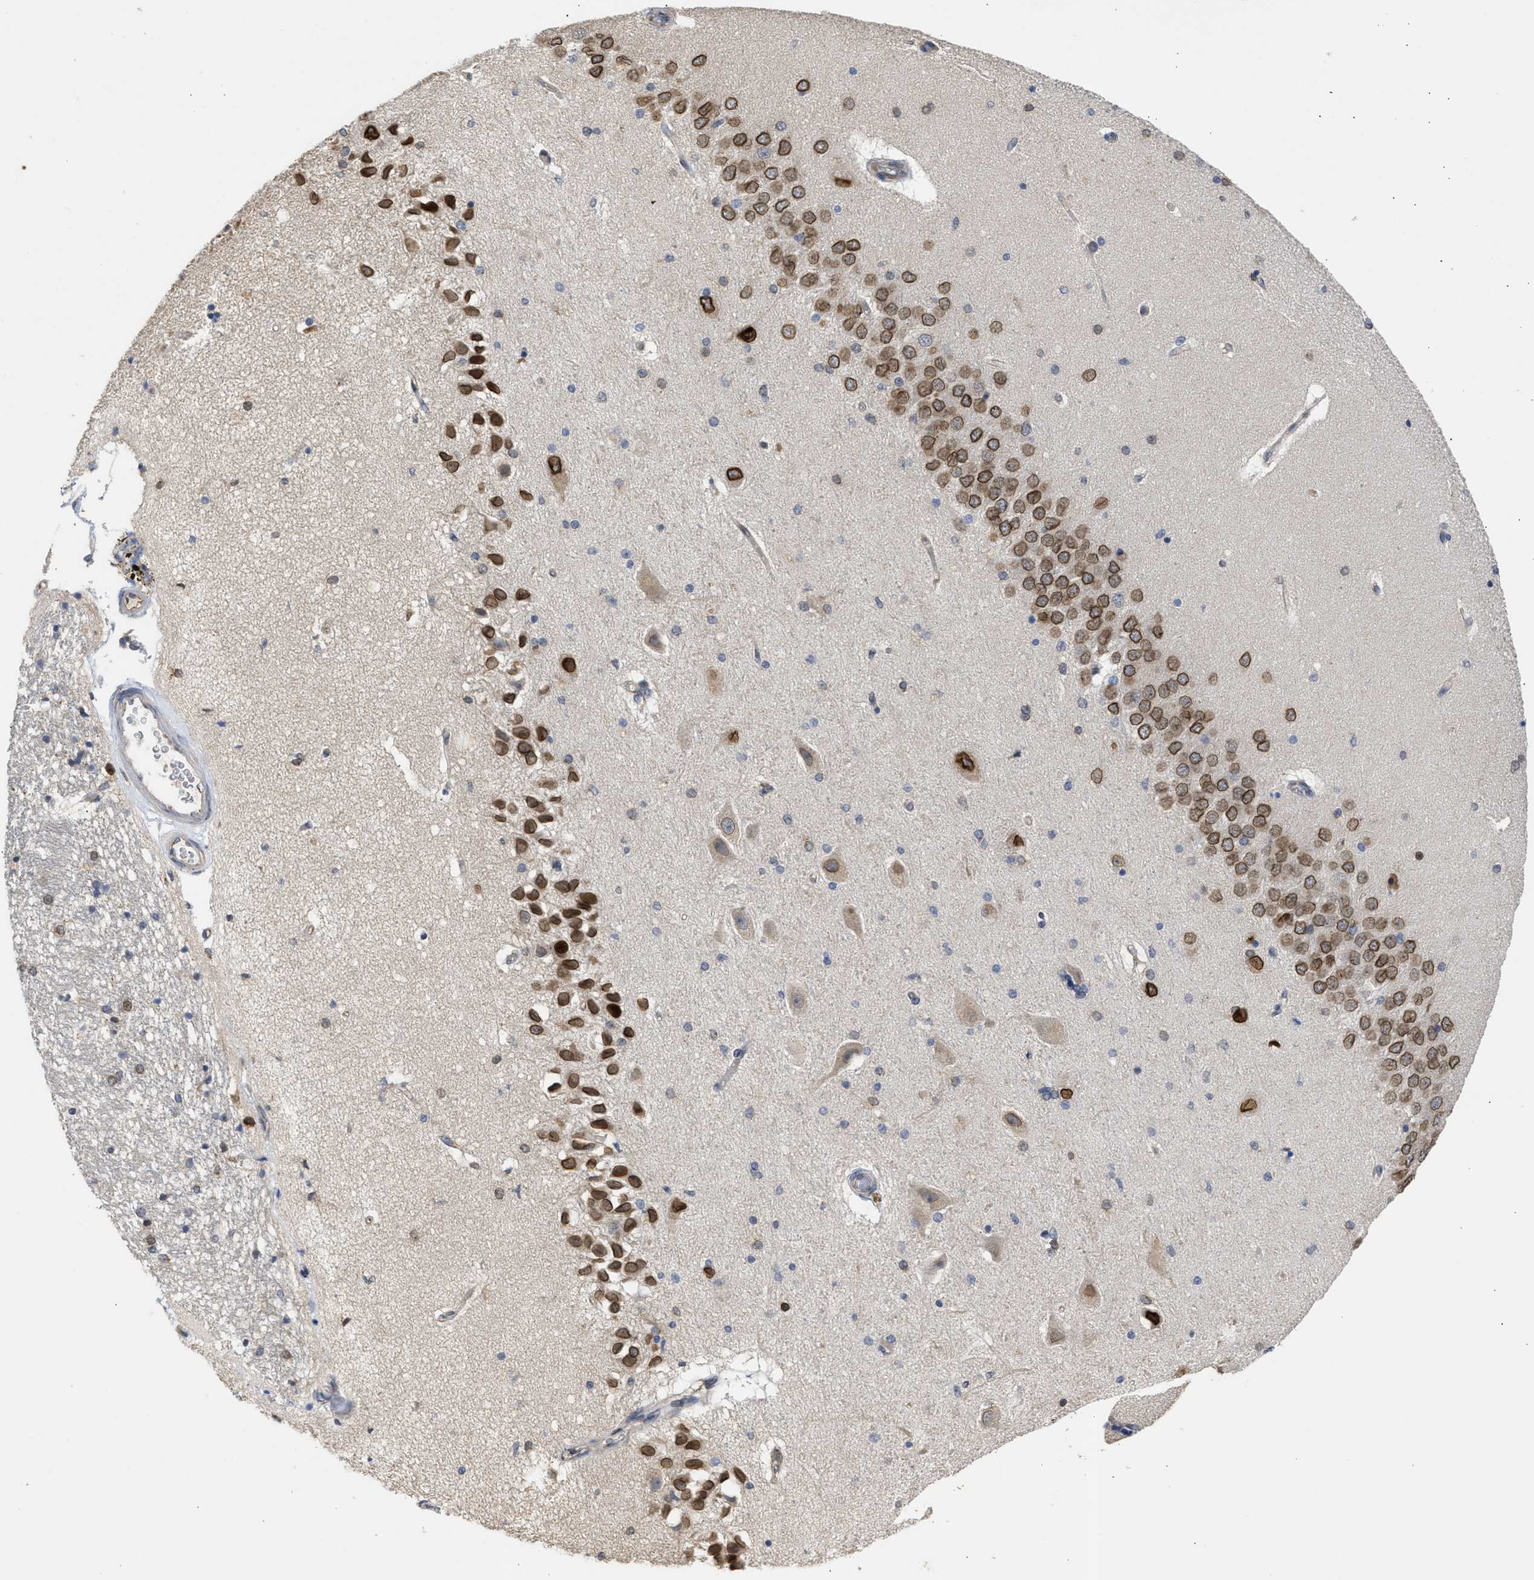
{"staining": {"intensity": "moderate", "quantity": "25%-75%", "location": "cytoplasmic/membranous,nuclear"}, "tissue": "hippocampus", "cell_type": "Glial cells", "image_type": "normal", "snomed": [{"axis": "morphology", "description": "Normal tissue, NOS"}, {"axis": "topography", "description": "Hippocampus"}], "caption": "Hippocampus stained with DAB (3,3'-diaminobenzidine) immunohistochemistry shows medium levels of moderate cytoplasmic/membranous,nuclear staining in about 25%-75% of glial cells.", "gene": "DNAJC1", "patient": {"sex": "female", "age": 54}}